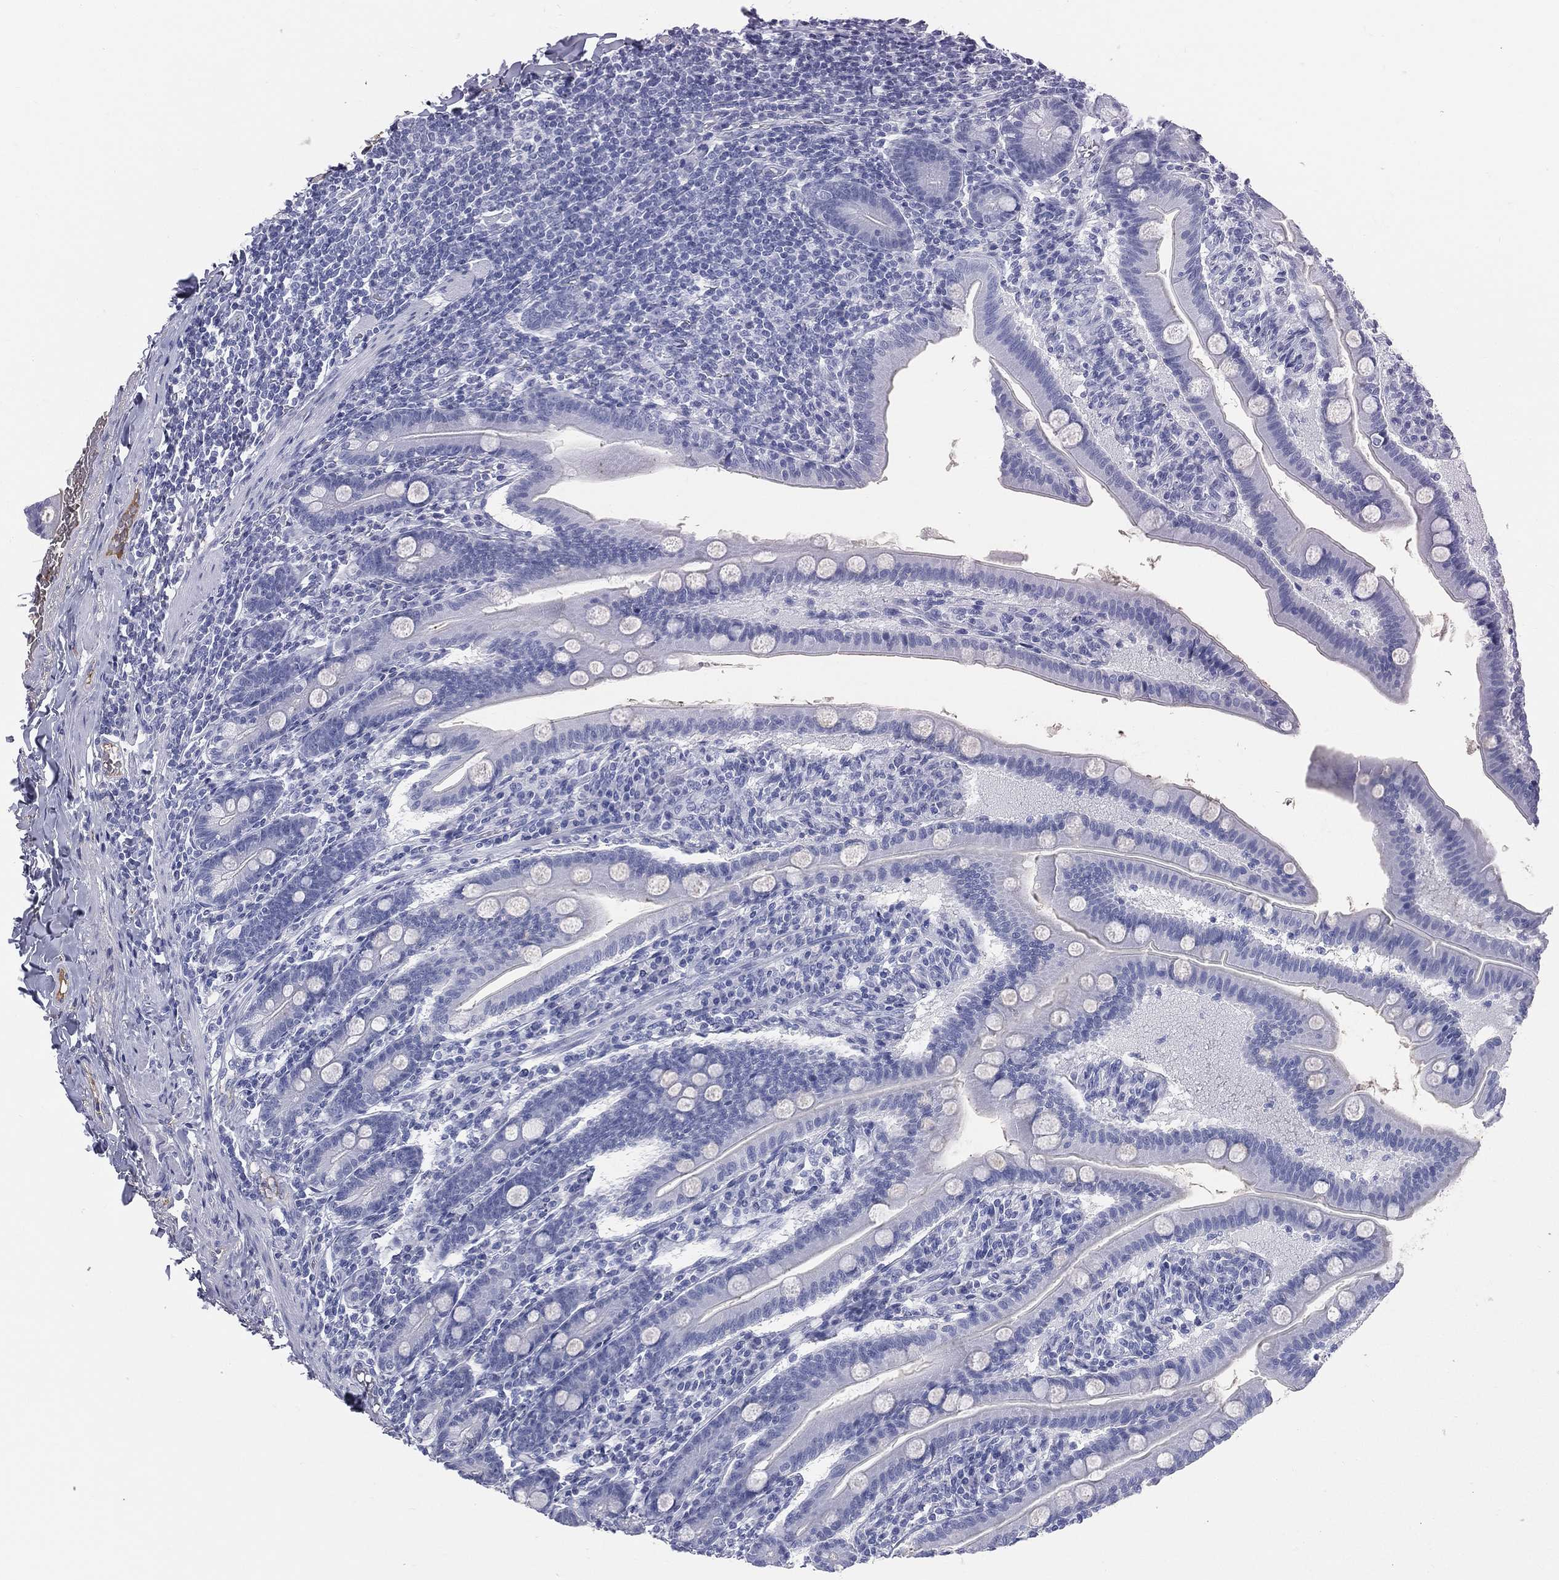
{"staining": {"intensity": "negative", "quantity": "none", "location": "none"}, "tissue": "small intestine", "cell_type": "Glandular cells", "image_type": "normal", "snomed": [{"axis": "morphology", "description": "Normal tissue, NOS"}, {"axis": "topography", "description": "Small intestine"}], "caption": "Glandular cells show no significant protein positivity in unremarkable small intestine. (Immunohistochemistry, brightfield microscopy, high magnification).", "gene": "HP", "patient": {"sex": "male", "age": 66}}